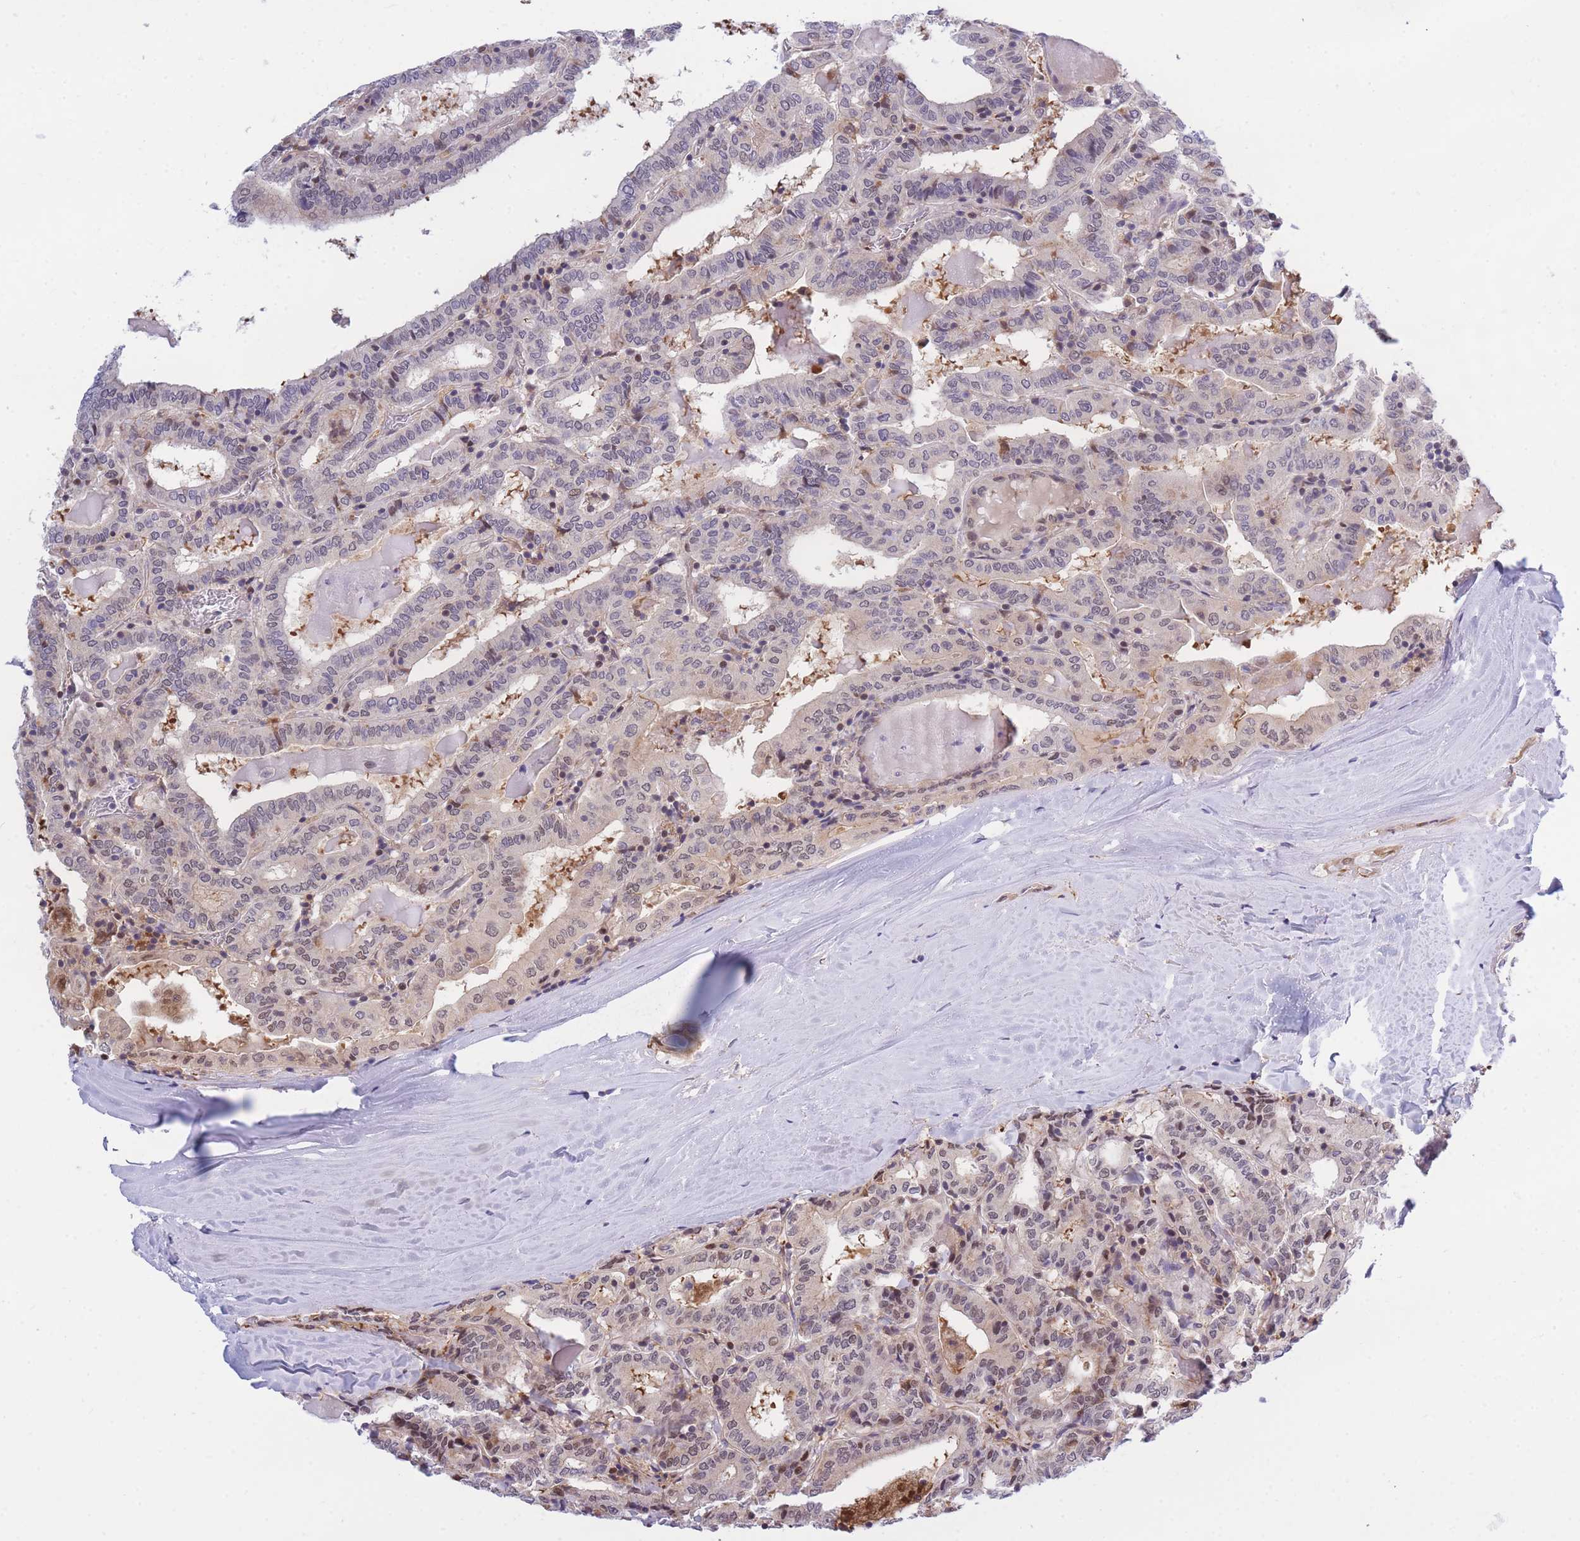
{"staining": {"intensity": "moderate", "quantity": "<25%", "location": "nuclear"}, "tissue": "thyroid cancer", "cell_type": "Tumor cells", "image_type": "cancer", "snomed": [{"axis": "morphology", "description": "Papillary adenocarcinoma, NOS"}, {"axis": "topography", "description": "Thyroid gland"}], "caption": "High-magnification brightfield microscopy of thyroid papillary adenocarcinoma stained with DAB (brown) and counterstained with hematoxylin (blue). tumor cells exhibit moderate nuclear expression is present in about<25% of cells. (brown staining indicates protein expression, while blue staining denotes nuclei).", "gene": "CRACD", "patient": {"sex": "female", "age": 72}}